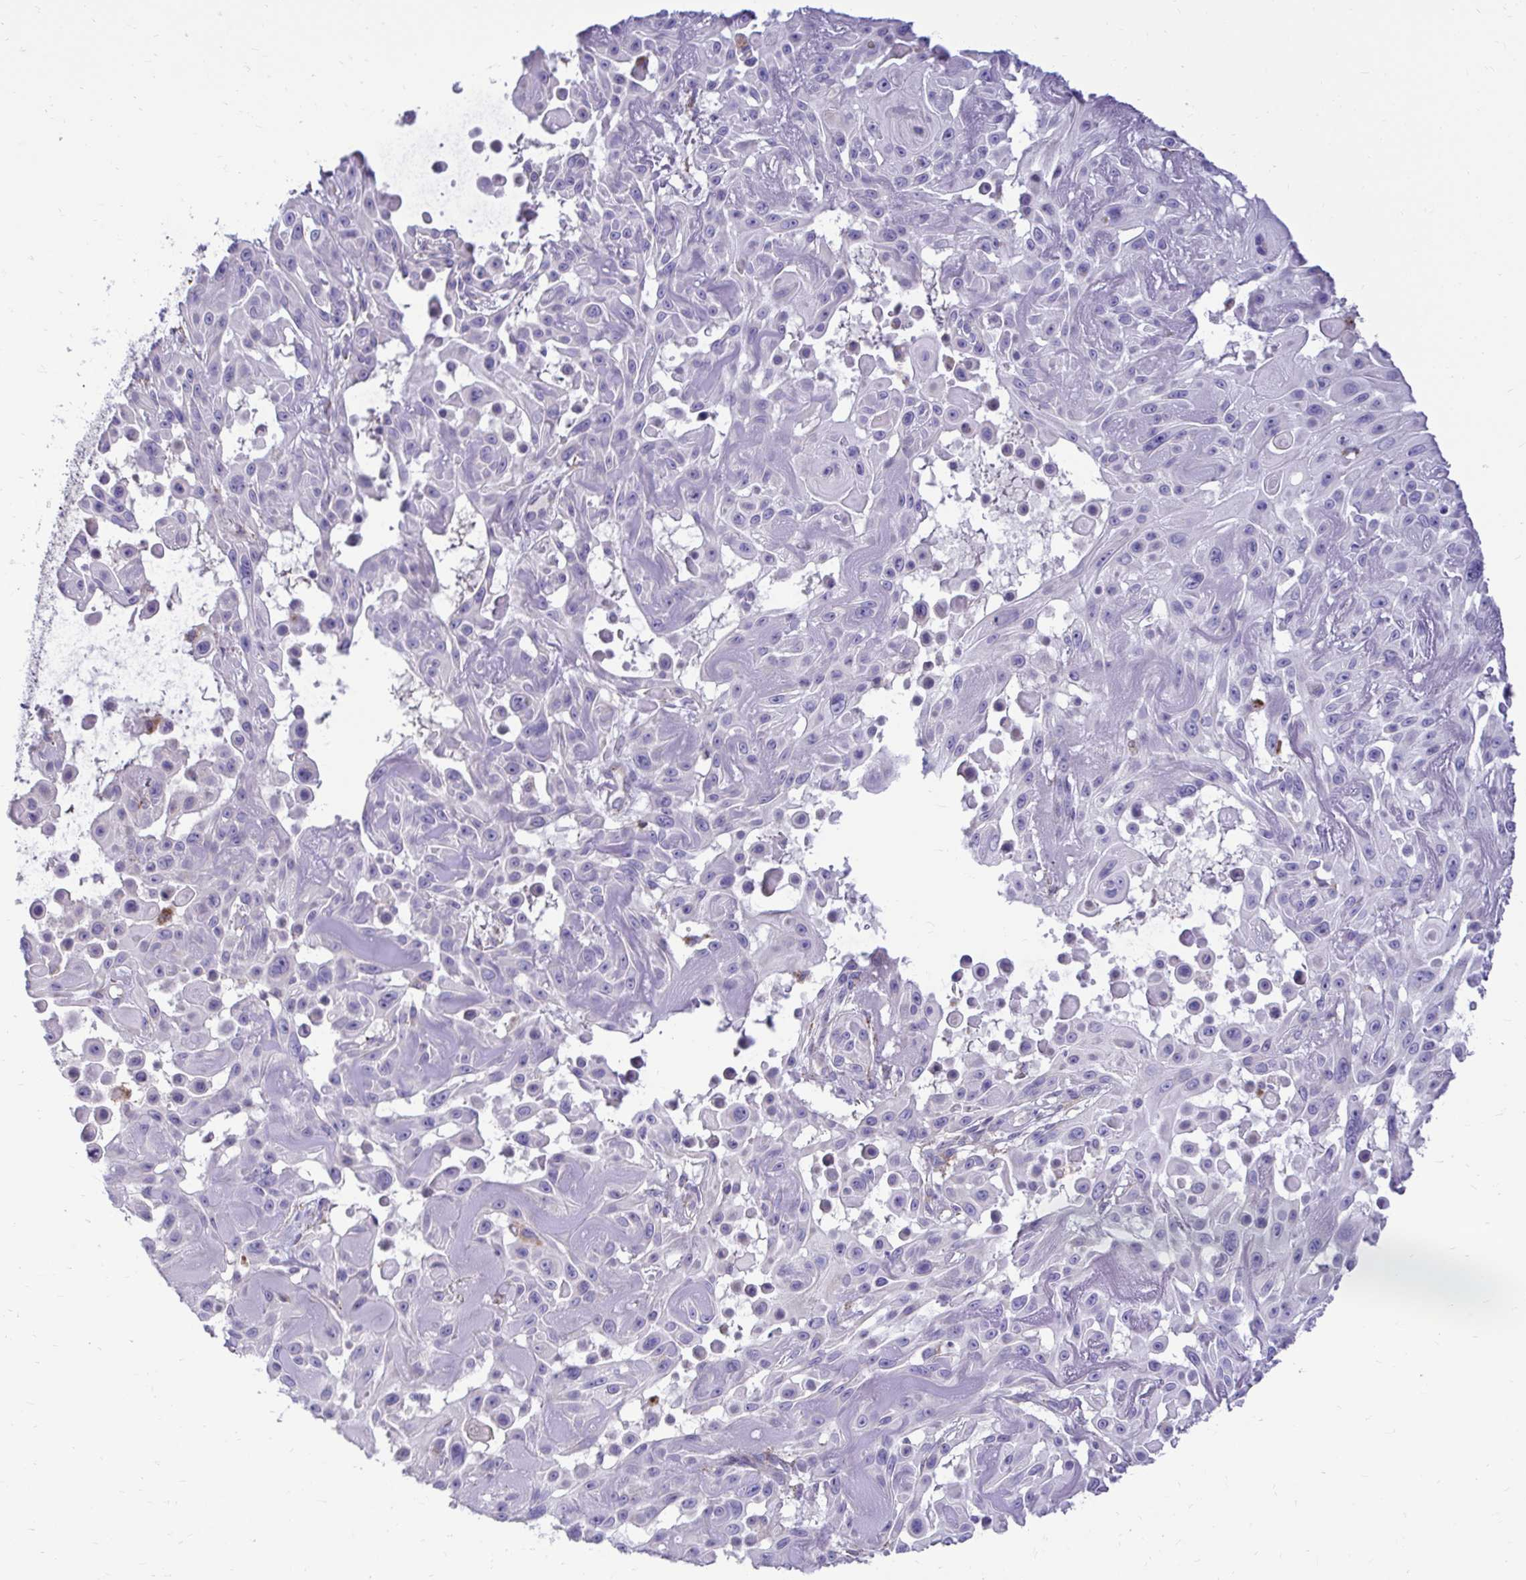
{"staining": {"intensity": "negative", "quantity": "none", "location": "none"}, "tissue": "skin cancer", "cell_type": "Tumor cells", "image_type": "cancer", "snomed": [{"axis": "morphology", "description": "Squamous cell carcinoma, NOS"}, {"axis": "topography", "description": "Skin"}], "caption": "High magnification brightfield microscopy of skin cancer (squamous cell carcinoma) stained with DAB (brown) and counterstained with hematoxylin (blue): tumor cells show no significant positivity.", "gene": "PKN3", "patient": {"sex": "male", "age": 91}}